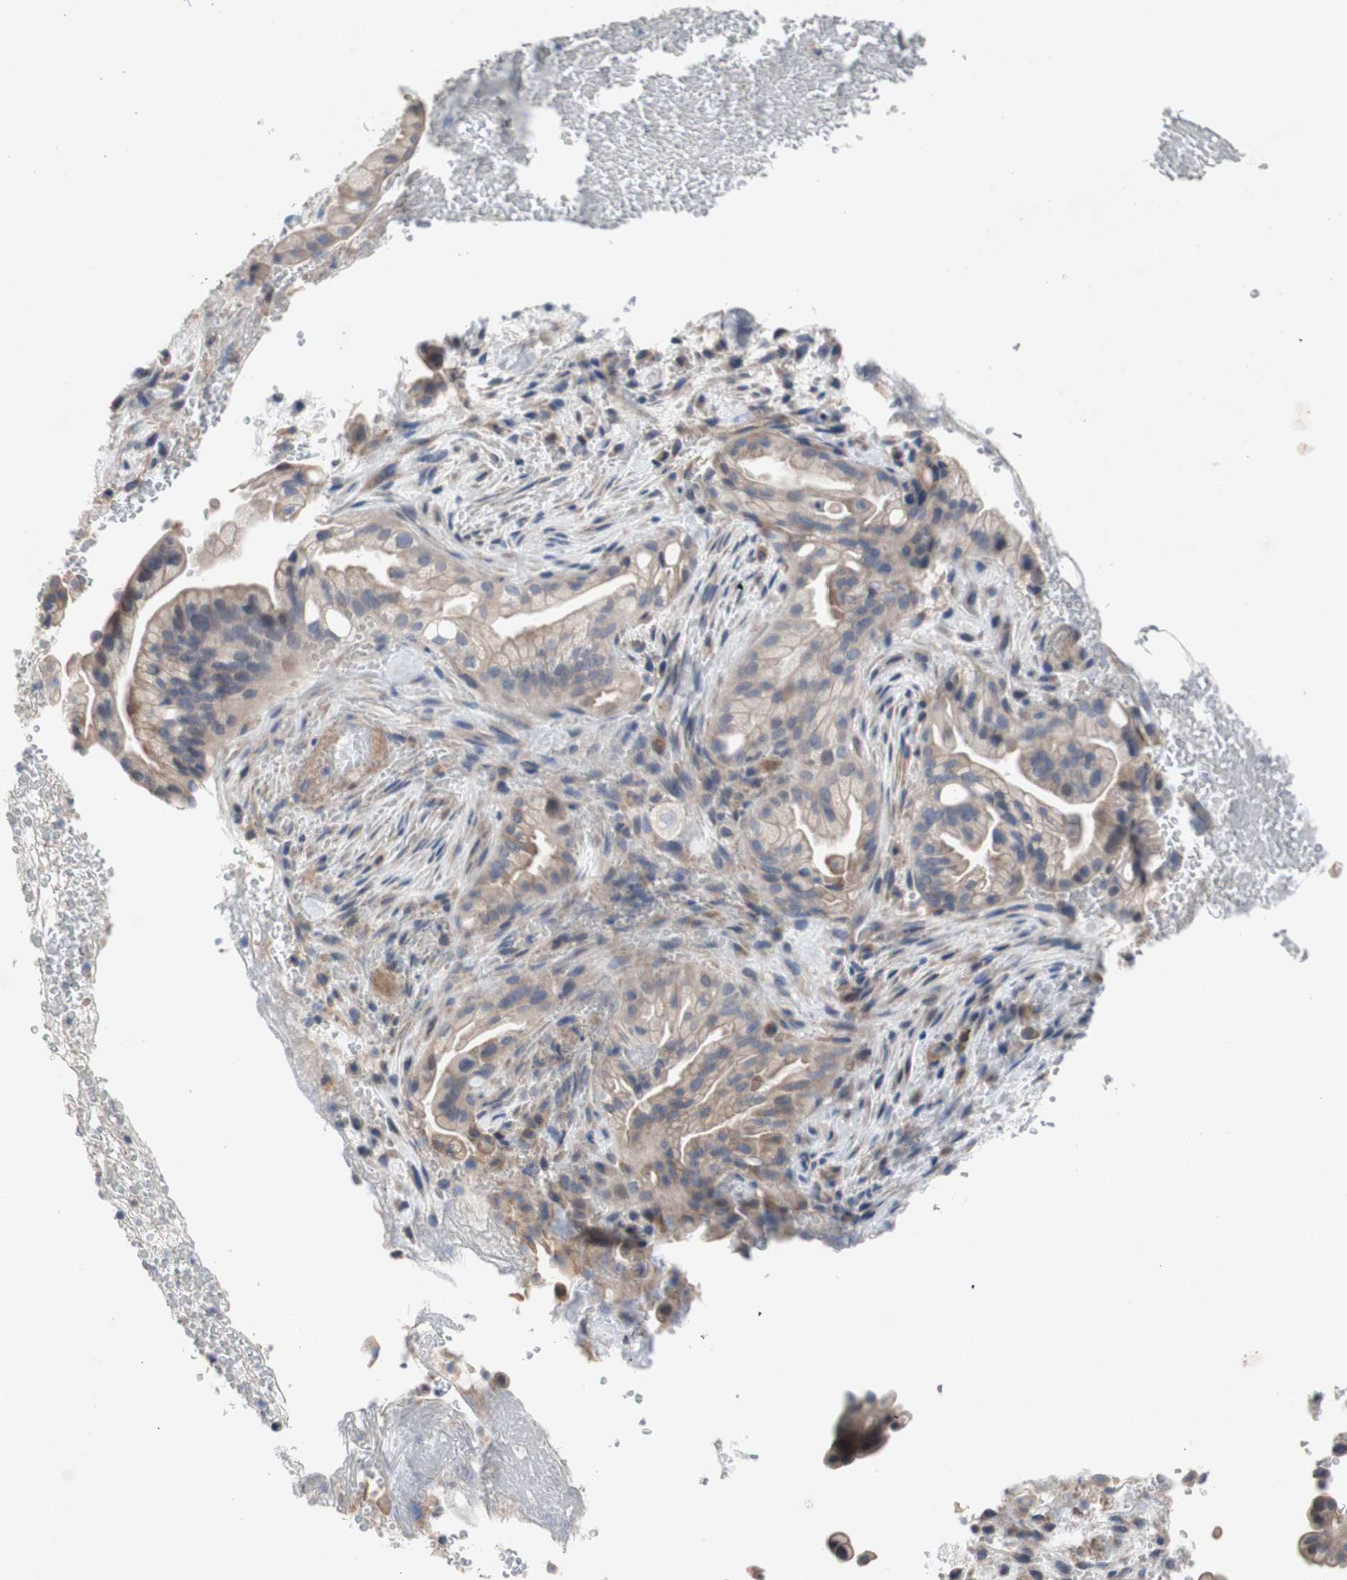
{"staining": {"intensity": "moderate", "quantity": ">75%", "location": "cytoplasmic/membranous"}, "tissue": "liver cancer", "cell_type": "Tumor cells", "image_type": "cancer", "snomed": [{"axis": "morphology", "description": "Cholangiocarcinoma"}, {"axis": "topography", "description": "Liver"}], "caption": "DAB (3,3'-diaminobenzidine) immunohistochemical staining of liver cancer (cholangiocarcinoma) exhibits moderate cytoplasmic/membranous protein expression in approximately >75% of tumor cells.", "gene": "TTC14", "patient": {"sex": "female", "age": 68}}